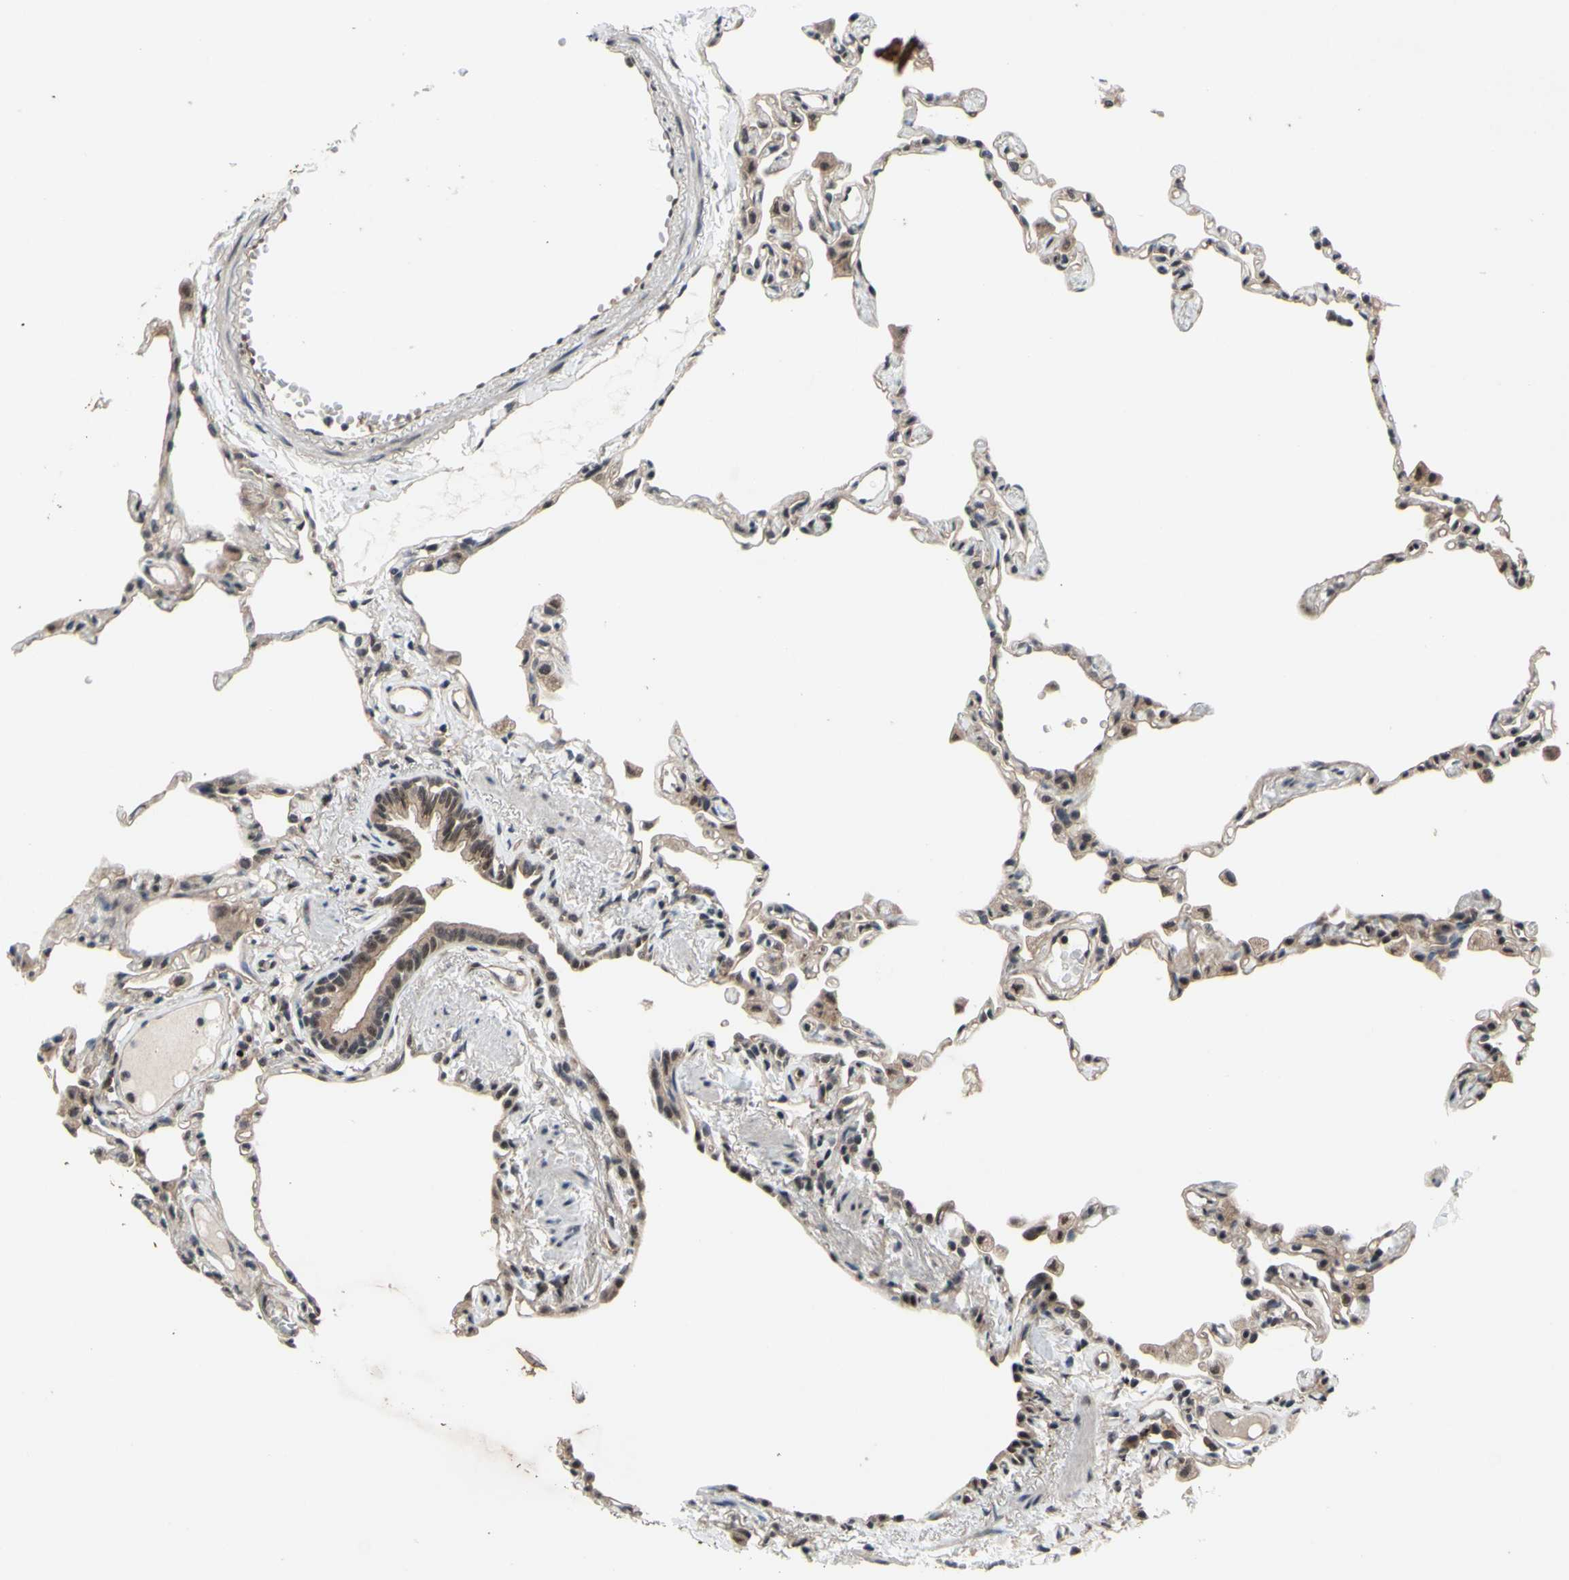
{"staining": {"intensity": "weak", "quantity": ">75%", "location": "cytoplasmic/membranous"}, "tissue": "lung", "cell_type": "Alveolar cells", "image_type": "normal", "snomed": [{"axis": "morphology", "description": "Normal tissue, NOS"}, {"axis": "topography", "description": "Lung"}], "caption": "Immunohistochemical staining of benign human lung demonstrates low levels of weak cytoplasmic/membranous staining in approximately >75% of alveolar cells. (brown staining indicates protein expression, while blue staining denotes nuclei).", "gene": "TRDMT1", "patient": {"sex": "female", "age": 49}}